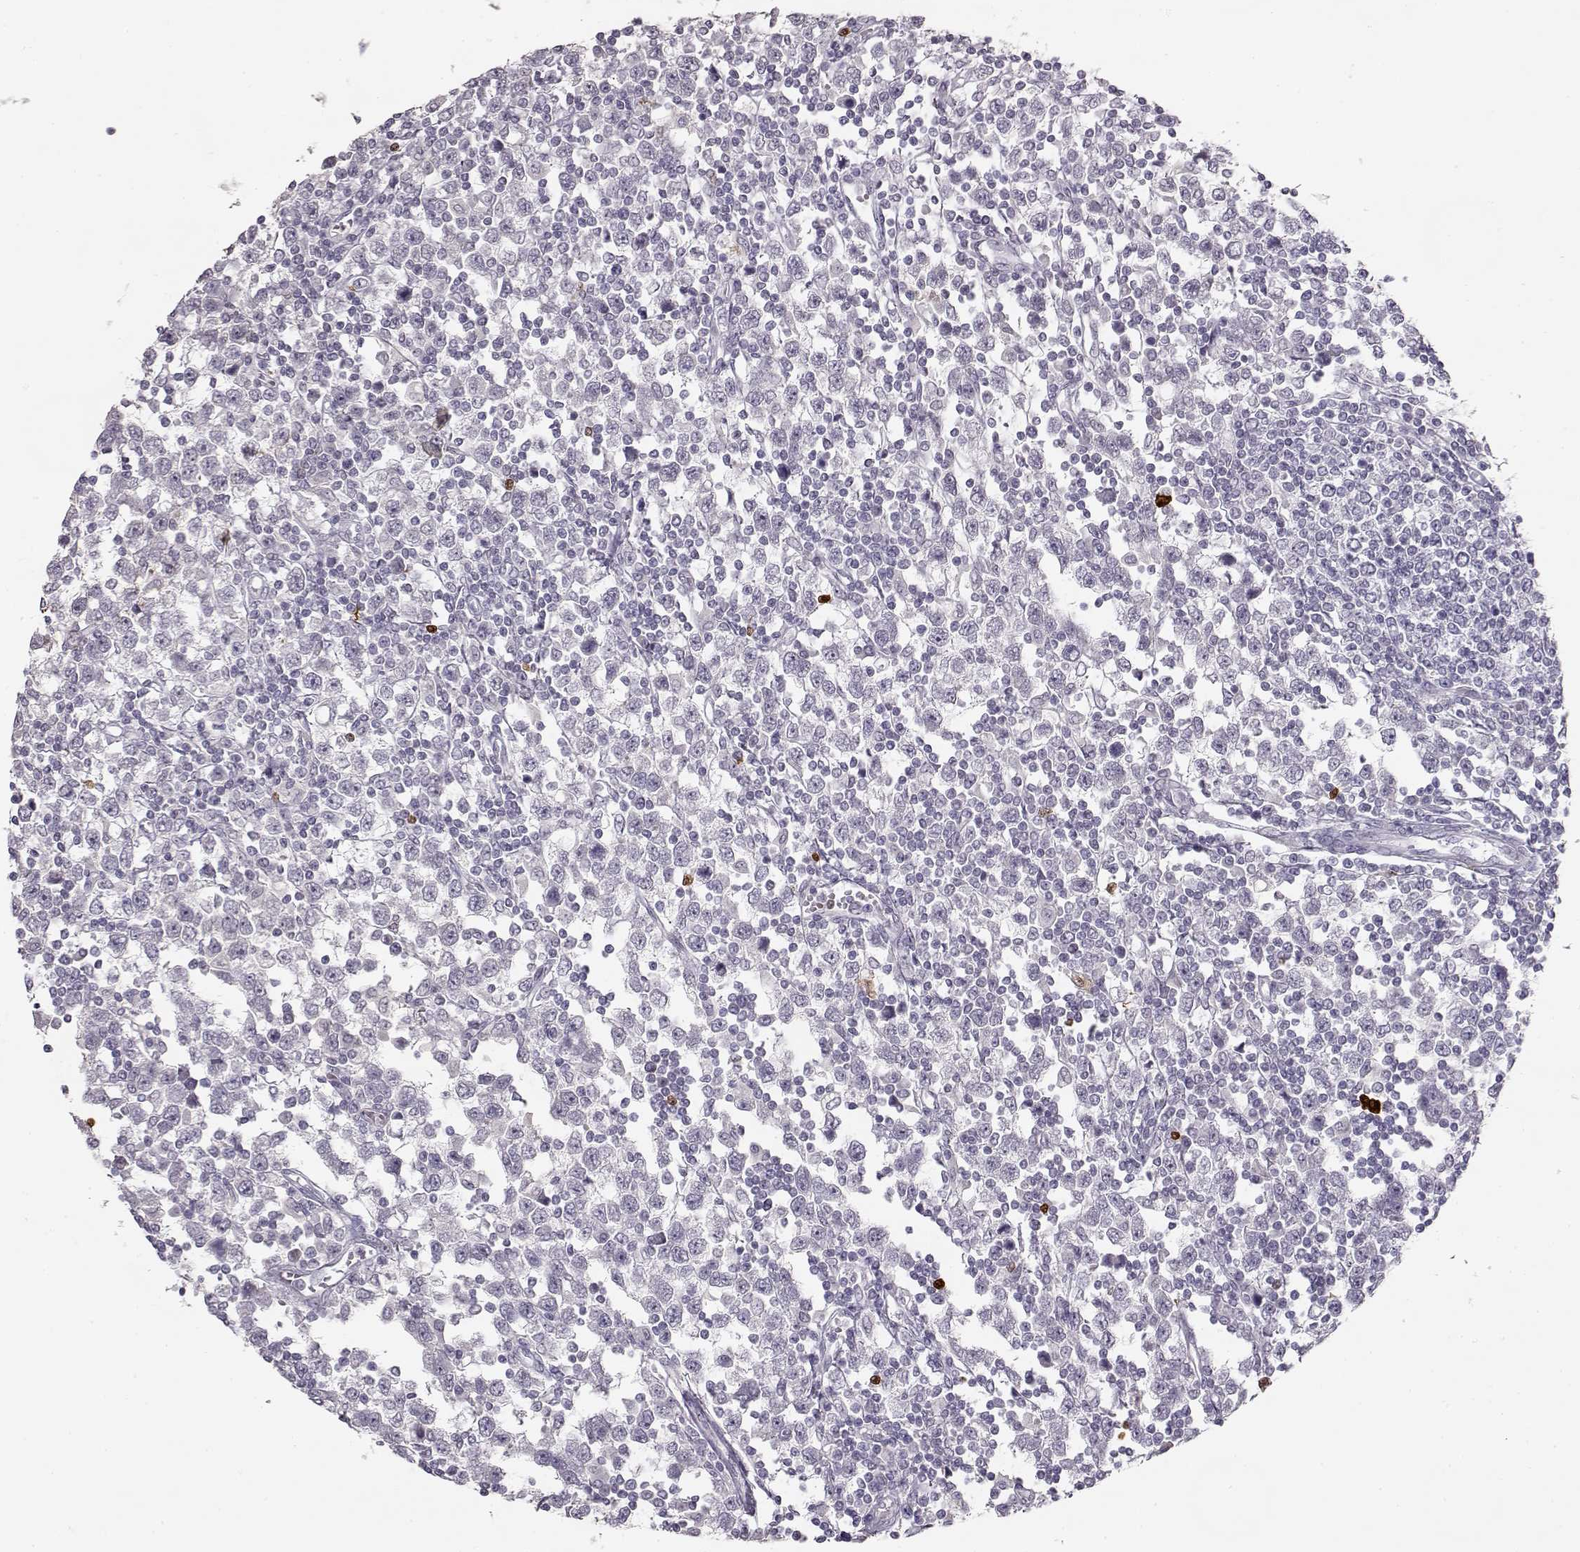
{"staining": {"intensity": "negative", "quantity": "none", "location": "none"}, "tissue": "testis cancer", "cell_type": "Tumor cells", "image_type": "cancer", "snomed": [{"axis": "morphology", "description": "Seminoma, NOS"}, {"axis": "topography", "description": "Testis"}], "caption": "High magnification brightfield microscopy of seminoma (testis) stained with DAB (3,3'-diaminobenzidine) (brown) and counterstained with hematoxylin (blue): tumor cells show no significant expression. Nuclei are stained in blue.", "gene": "S100B", "patient": {"sex": "male", "age": 34}}